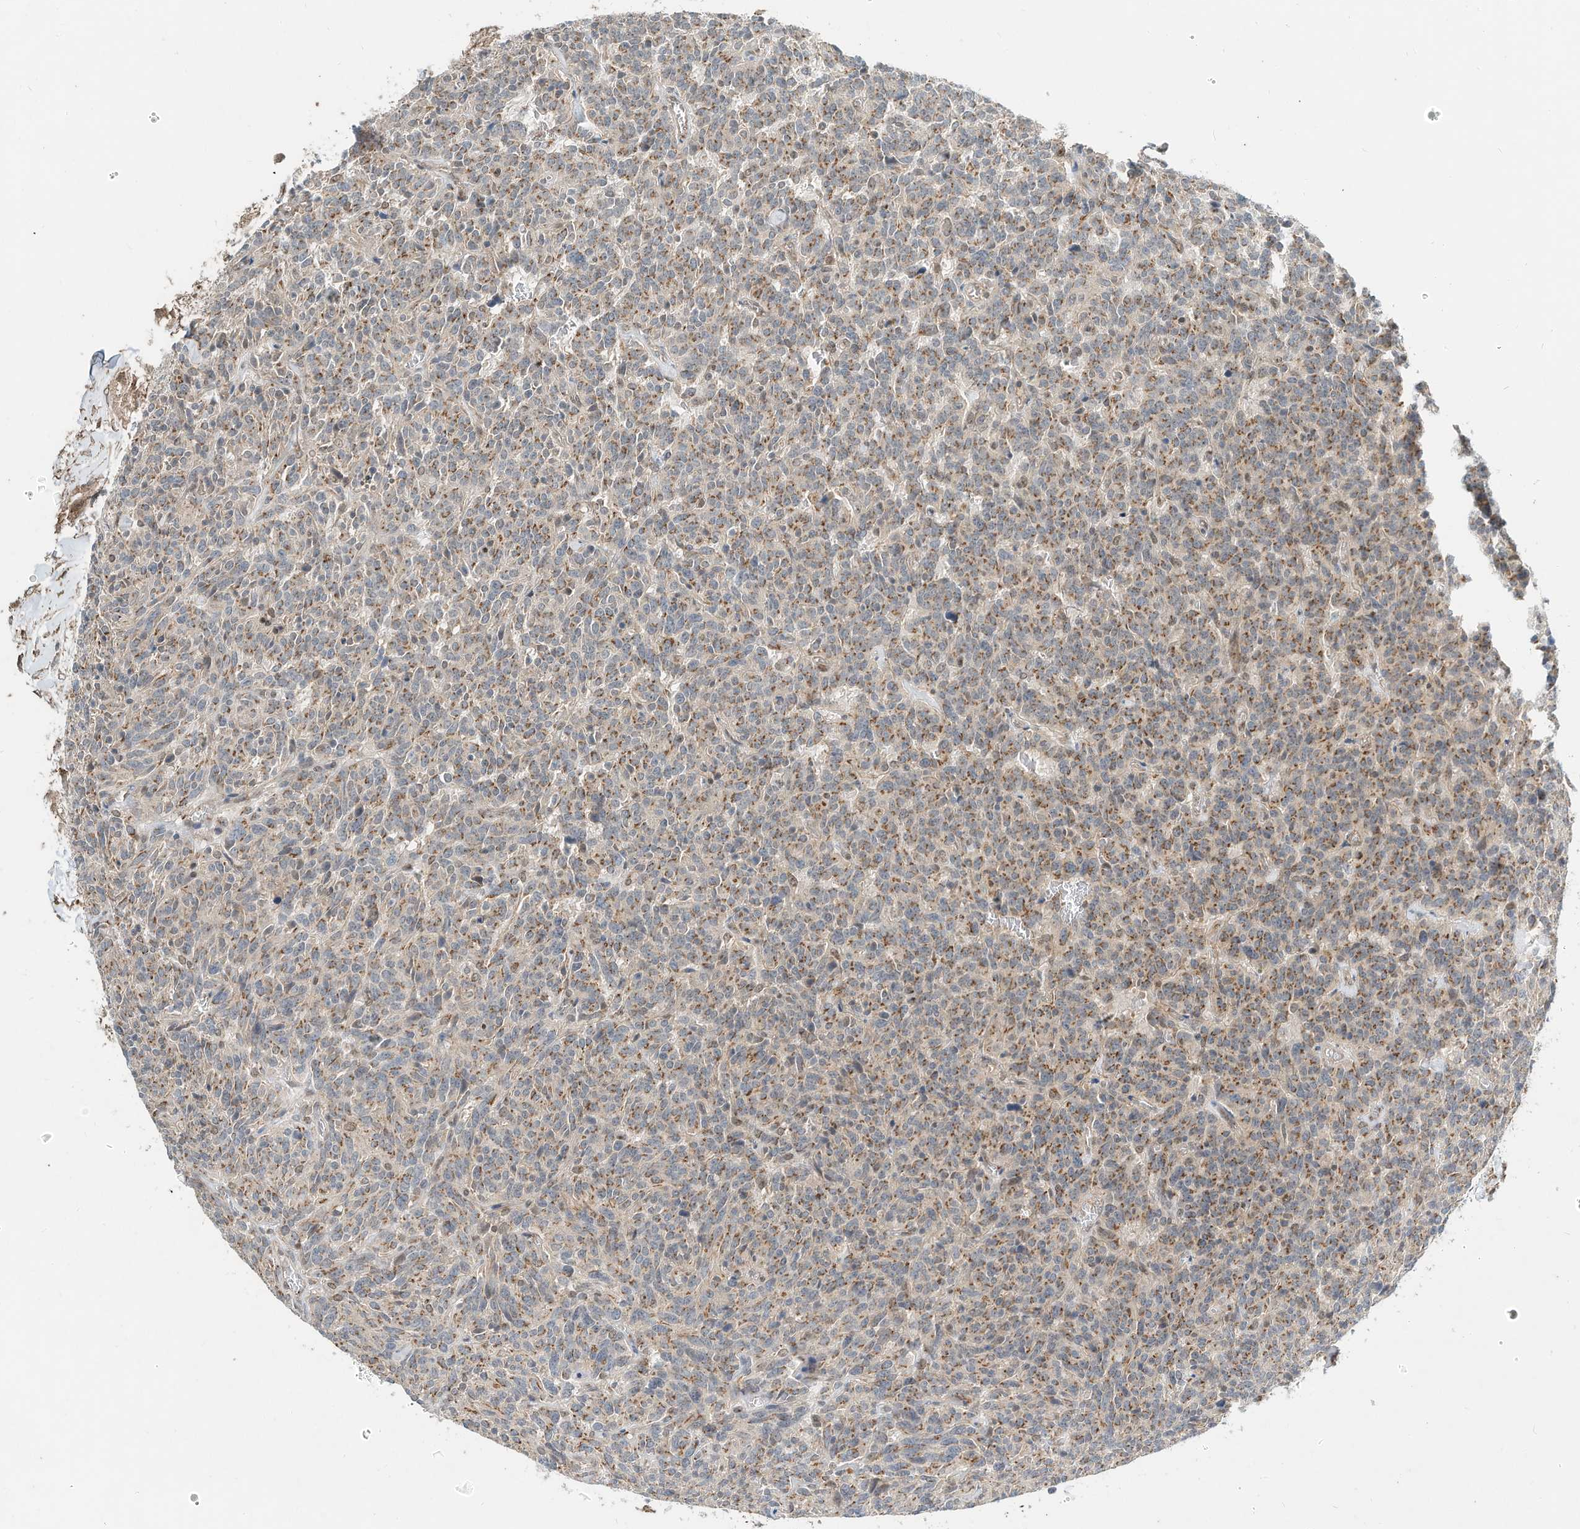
{"staining": {"intensity": "moderate", "quantity": ">75%", "location": "cytoplasmic/membranous"}, "tissue": "carcinoid", "cell_type": "Tumor cells", "image_type": "cancer", "snomed": [{"axis": "morphology", "description": "Carcinoid, malignant, NOS"}, {"axis": "topography", "description": "Lung"}], "caption": "Carcinoid (malignant) stained for a protein displays moderate cytoplasmic/membranous positivity in tumor cells.", "gene": "CUX1", "patient": {"sex": "female", "age": 46}}